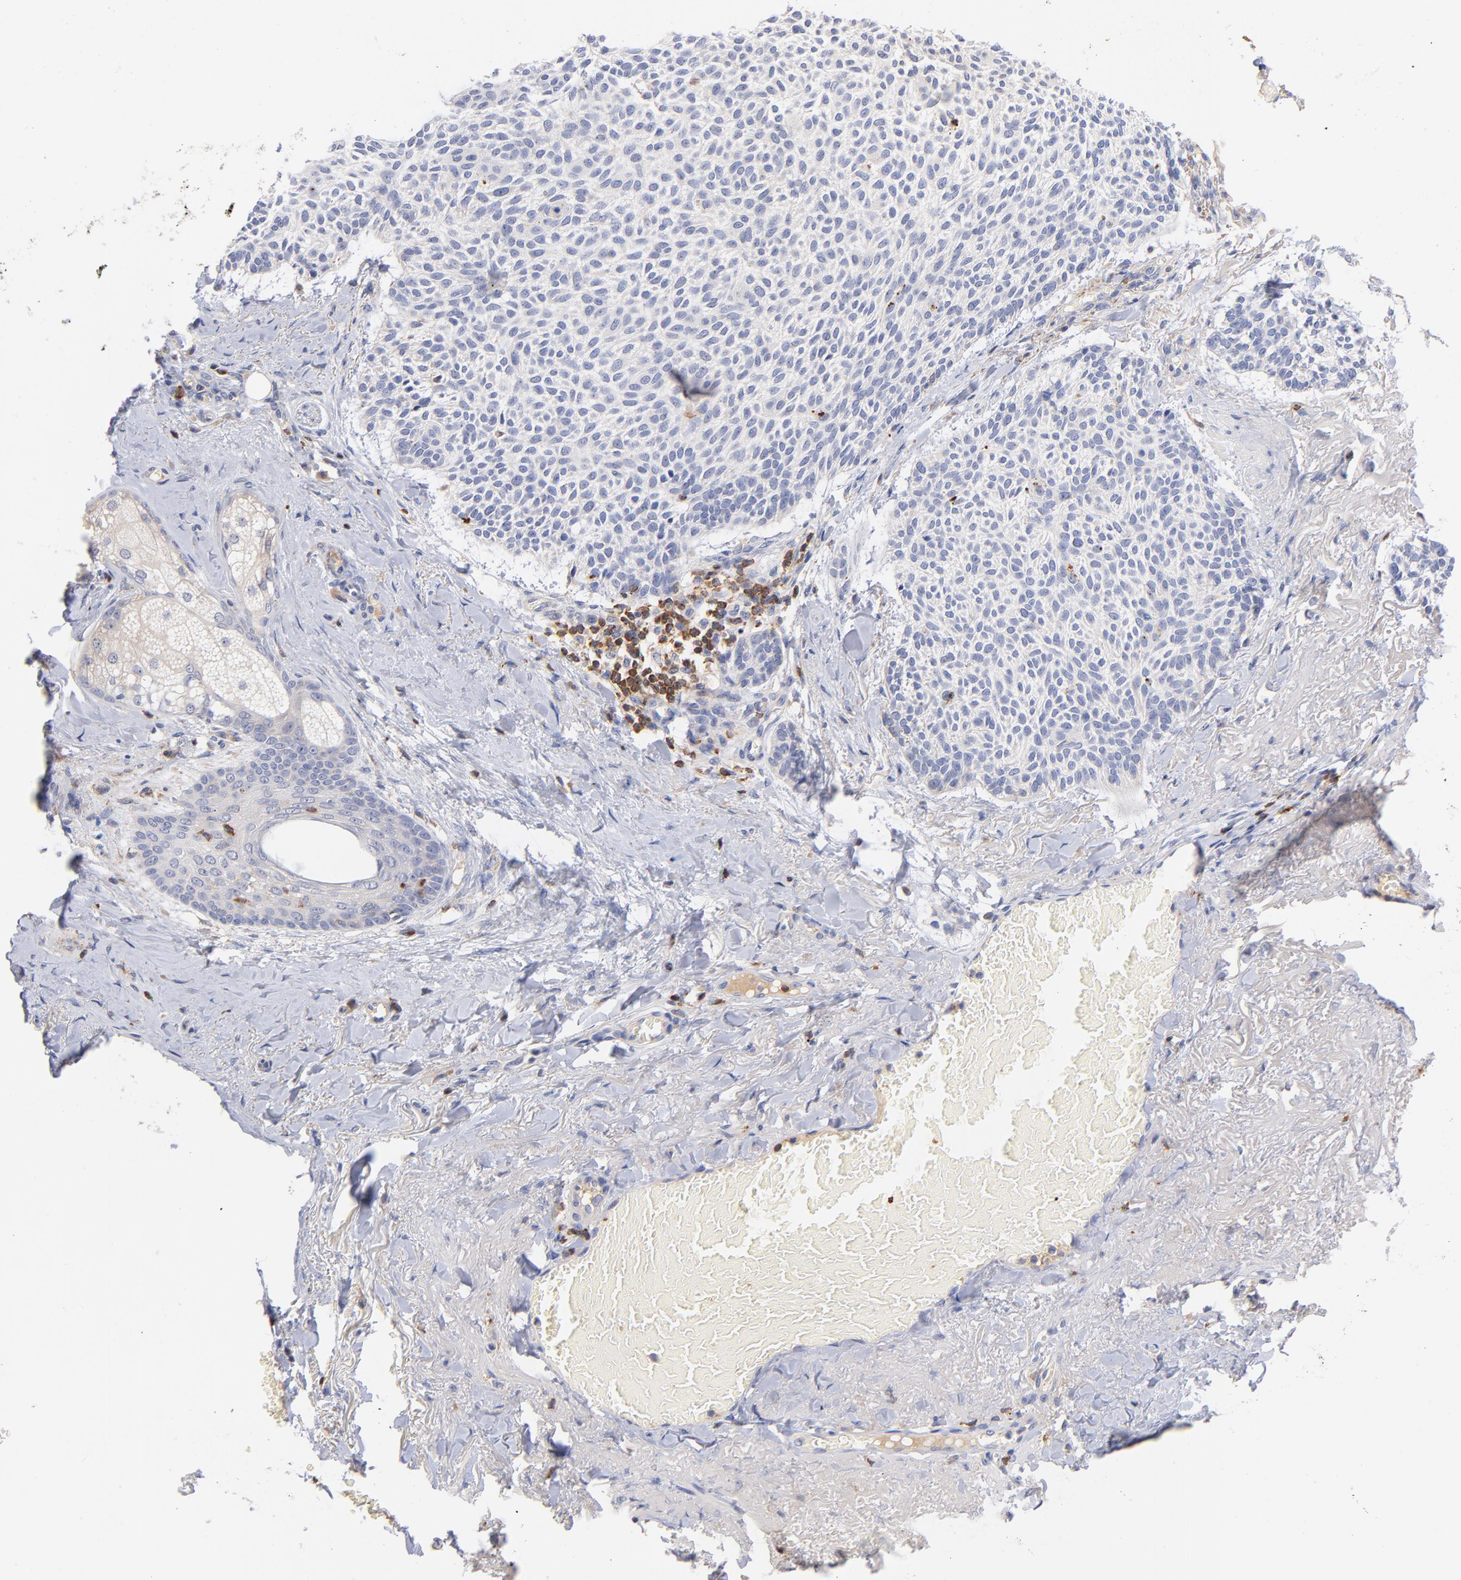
{"staining": {"intensity": "negative", "quantity": "none", "location": "none"}, "tissue": "skin cancer", "cell_type": "Tumor cells", "image_type": "cancer", "snomed": [{"axis": "morphology", "description": "Normal tissue, NOS"}, {"axis": "morphology", "description": "Basal cell carcinoma"}, {"axis": "topography", "description": "Skin"}], "caption": "The micrograph demonstrates no significant expression in tumor cells of skin basal cell carcinoma.", "gene": "KREMEN2", "patient": {"sex": "female", "age": 70}}